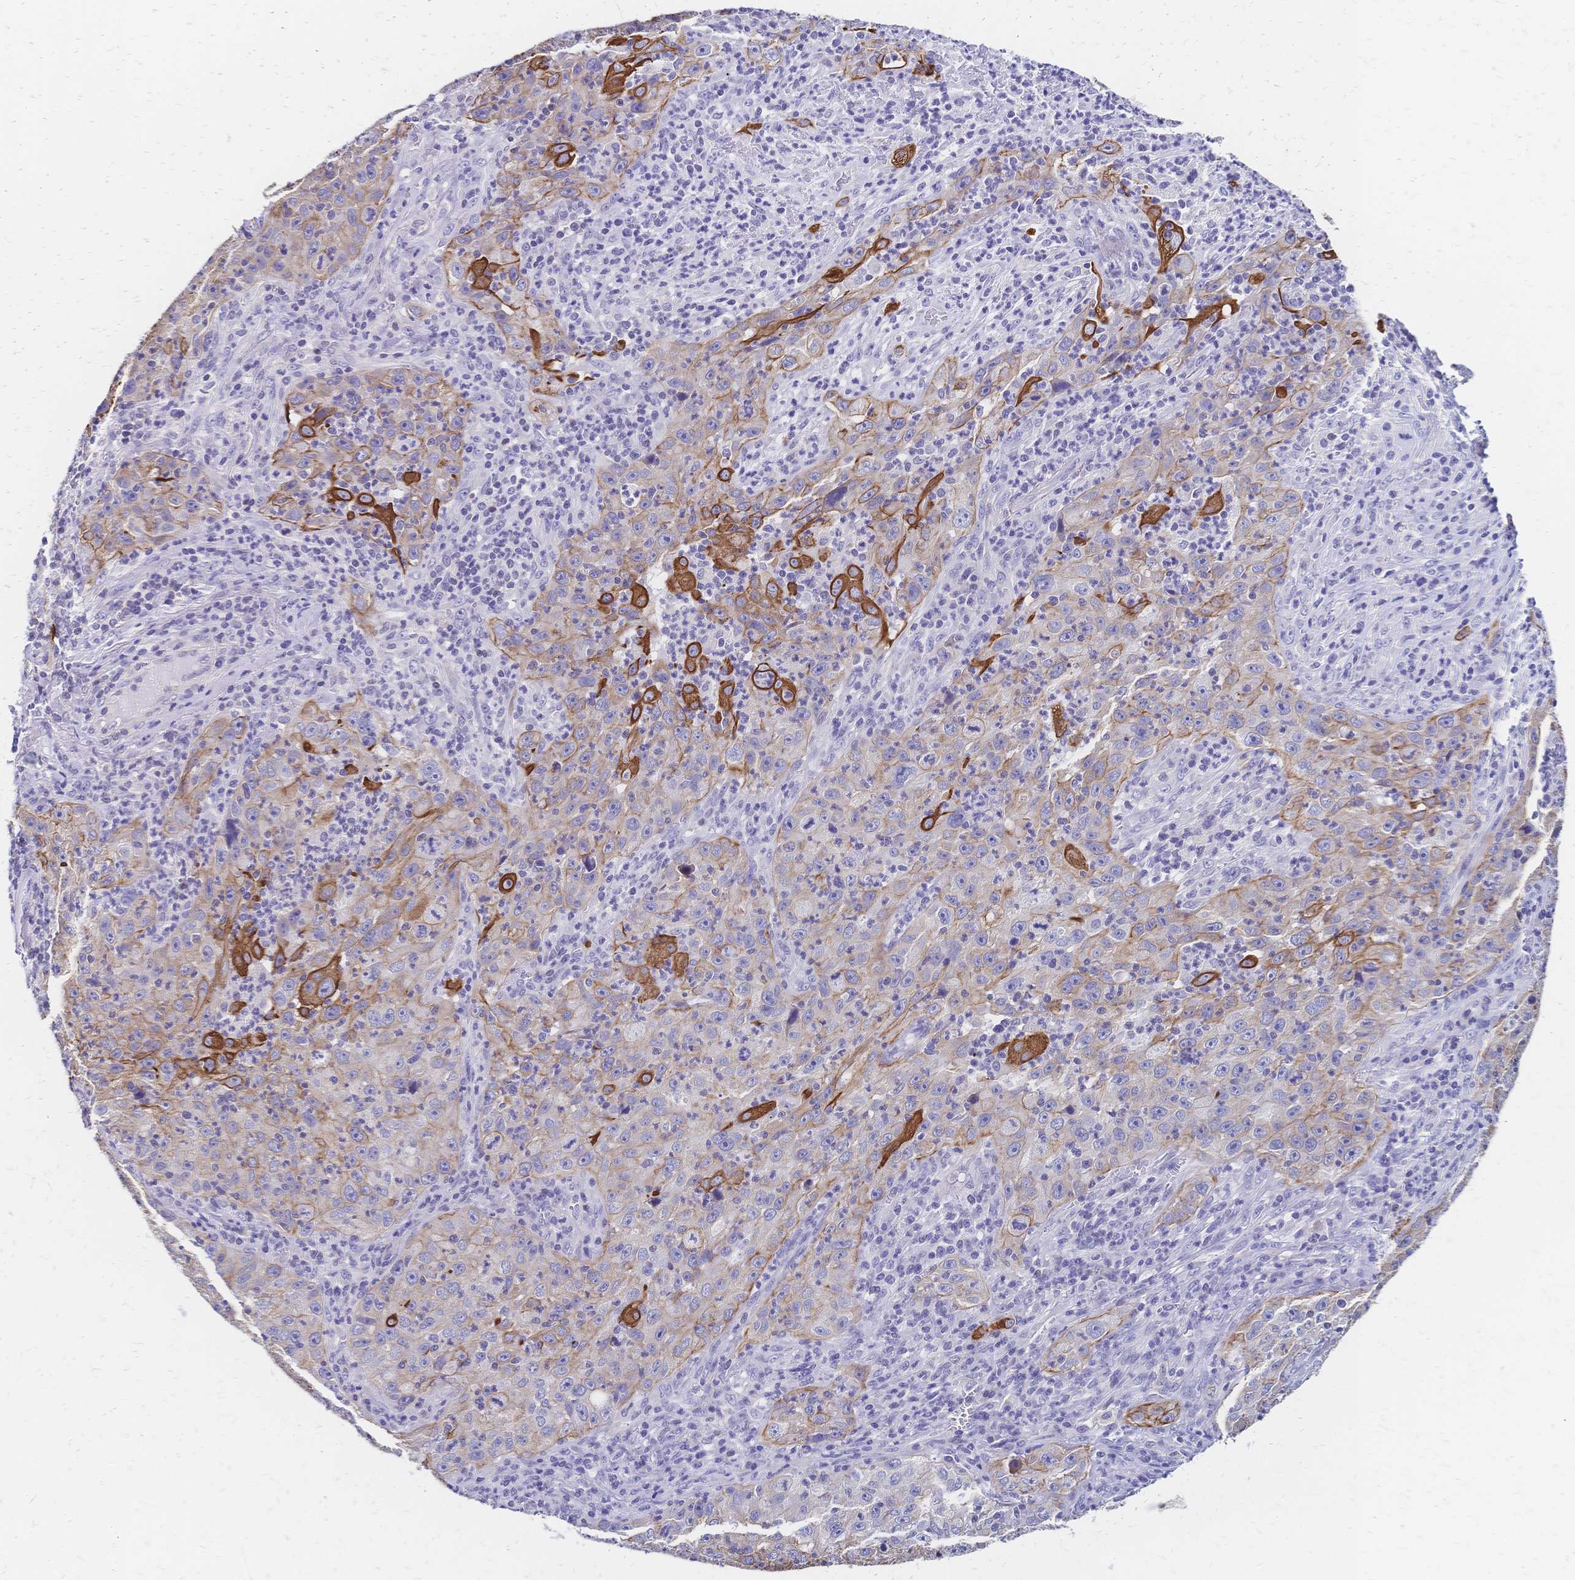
{"staining": {"intensity": "strong", "quantity": "25%-75%", "location": "cytoplasmic/membranous"}, "tissue": "lung cancer", "cell_type": "Tumor cells", "image_type": "cancer", "snomed": [{"axis": "morphology", "description": "Squamous cell carcinoma, NOS"}, {"axis": "topography", "description": "Lung"}], "caption": "A high-resolution histopathology image shows immunohistochemistry staining of squamous cell carcinoma (lung), which reveals strong cytoplasmic/membranous expression in about 25%-75% of tumor cells.", "gene": "DTNB", "patient": {"sex": "male", "age": 71}}